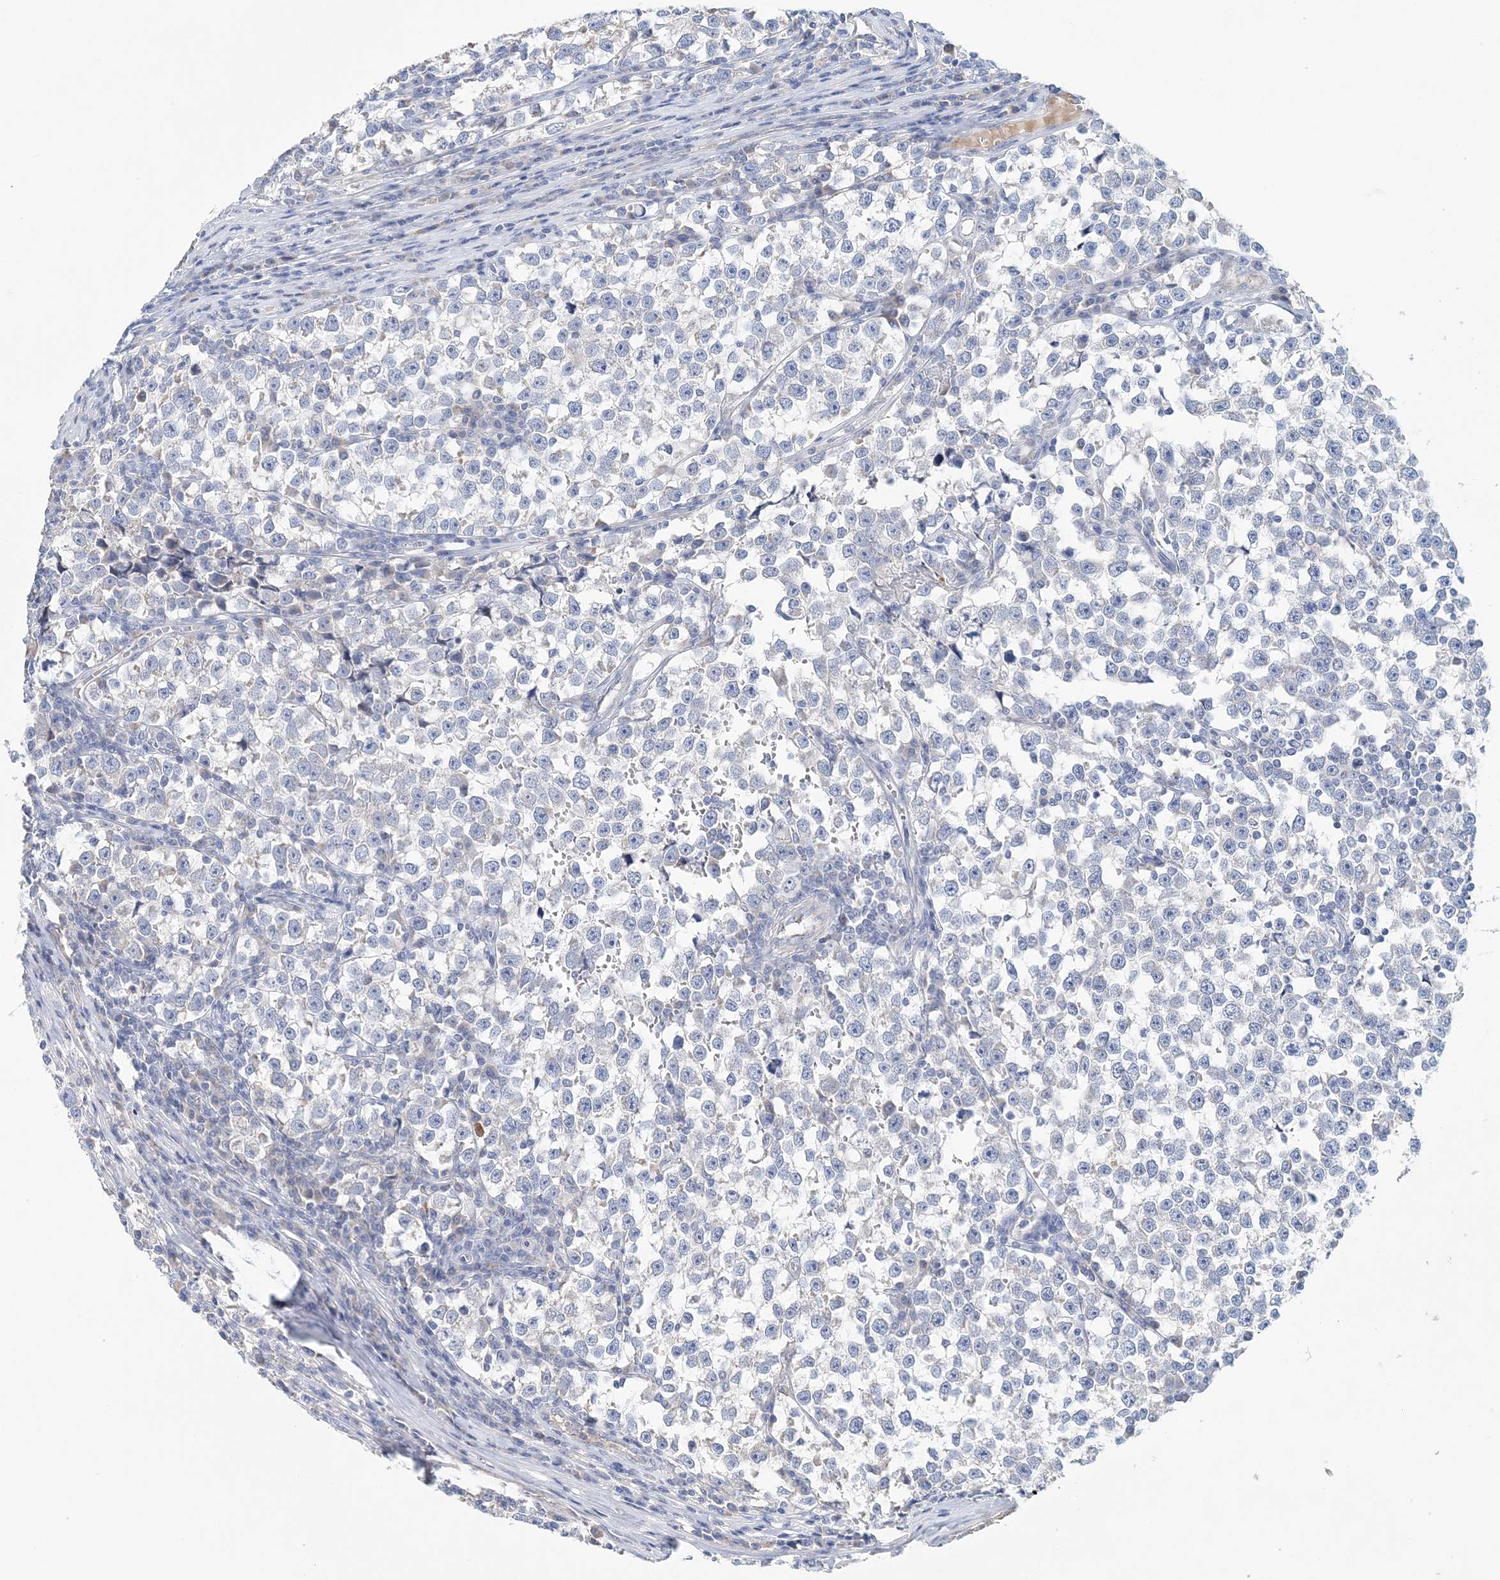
{"staining": {"intensity": "negative", "quantity": "none", "location": "none"}, "tissue": "testis cancer", "cell_type": "Tumor cells", "image_type": "cancer", "snomed": [{"axis": "morphology", "description": "Normal tissue, NOS"}, {"axis": "morphology", "description": "Seminoma, NOS"}, {"axis": "topography", "description": "Testis"}], "caption": "This is a photomicrograph of immunohistochemistry (IHC) staining of testis seminoma, which shows no positivity in tumor cells.", "gene": "LRRIQ4", "patient": {"sex": "male", "age": 43}}